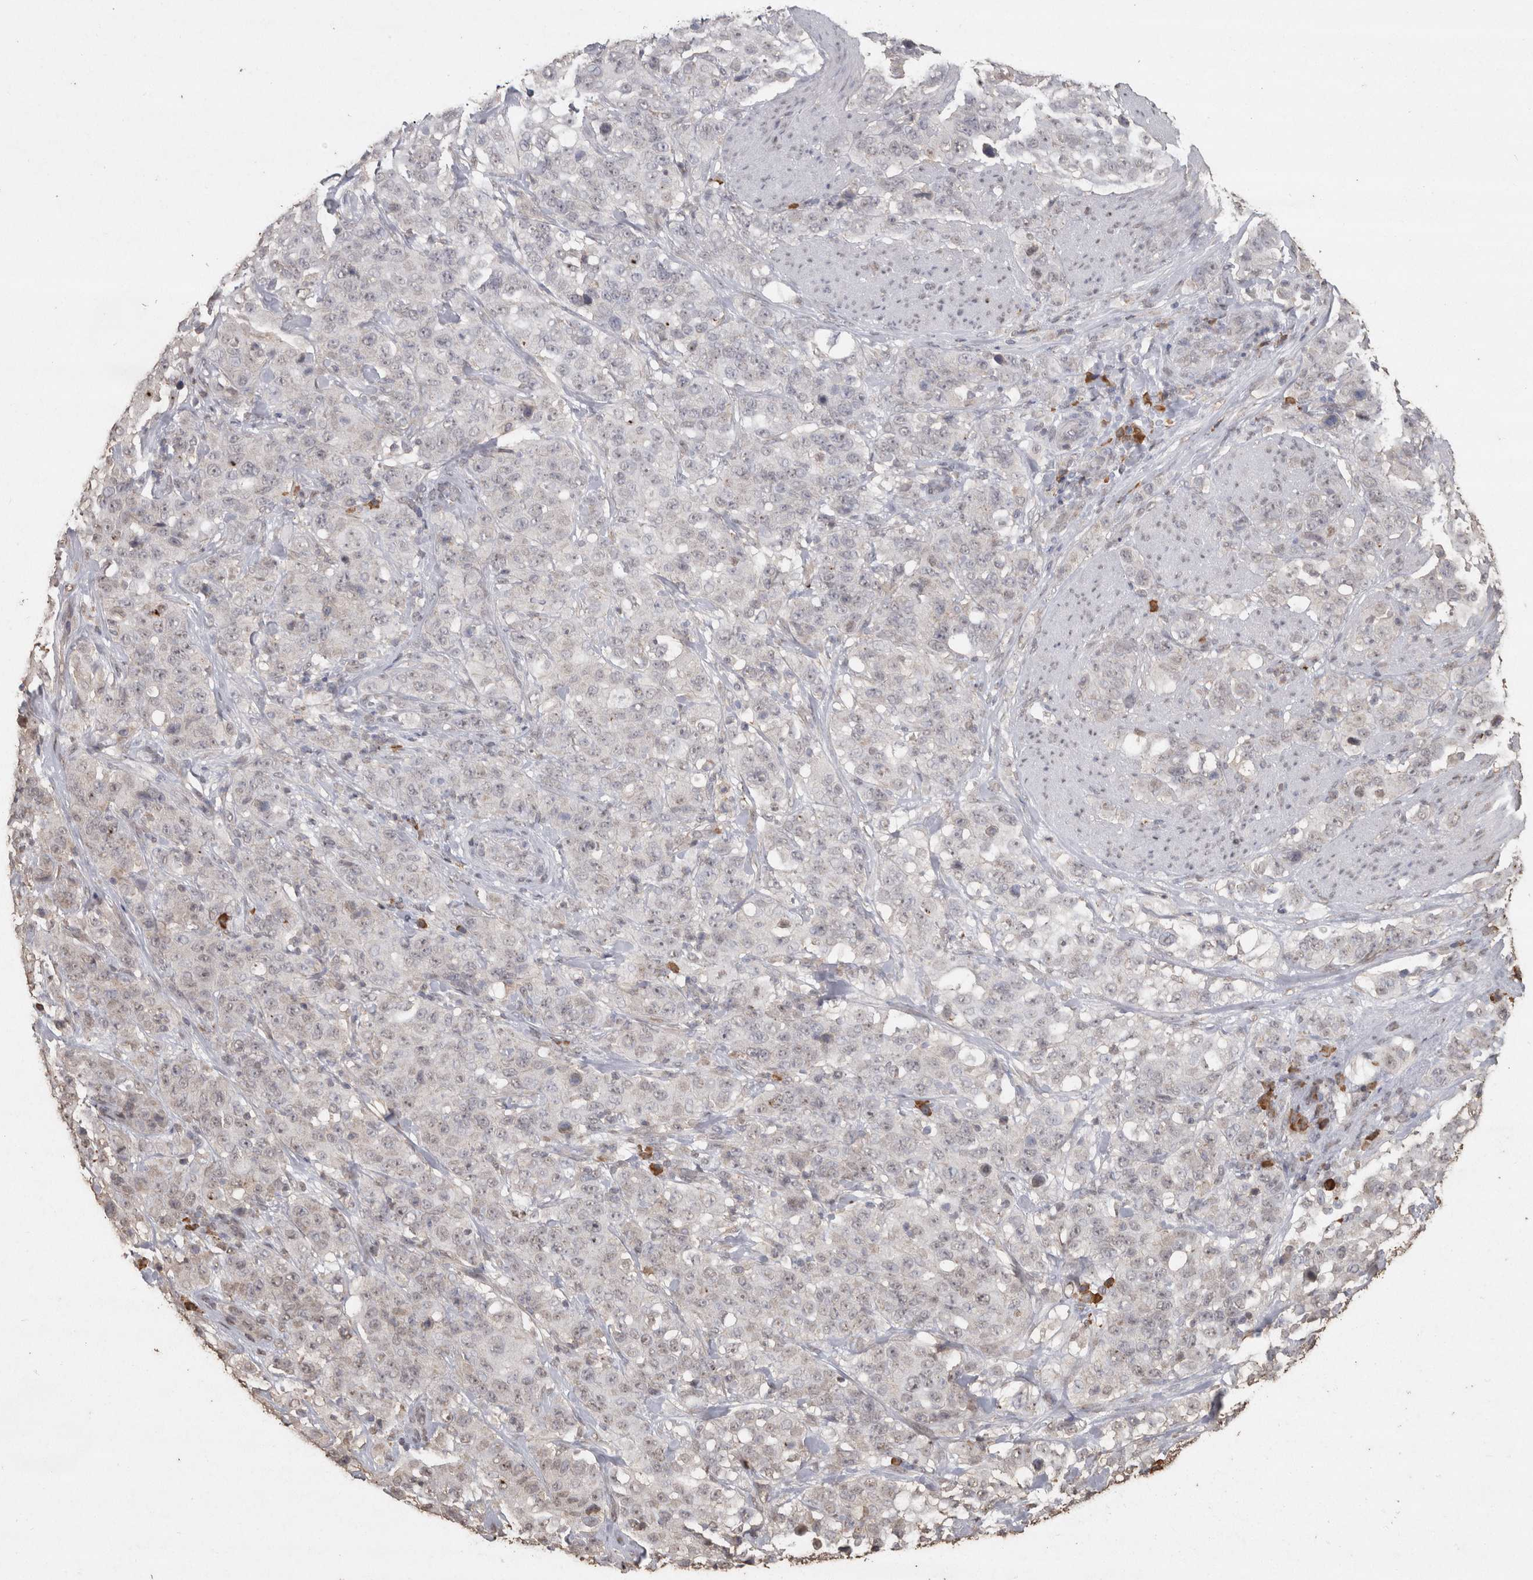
{"staining": {"intensity": "weak", "quantity": "<25%", "location": "nuclear"}, "tissue": "stomach cancer", "cell_type": "Tumor cells", "image_type": "cancer", "snomed": [{"axis": "morphology", "description": "Adenocarcinoma, NOS"}, {"axis": "topography", "description": "Stomach"}], "caption": "Micrograph shows no protein staining in tumor cells of stomach cancer (adenocarcinoma) tissue. (DAB immunohistochemistry (IHC), high magnification).", "gene": "CRELD2", "patient": {"sex": "male", "age": 48}}